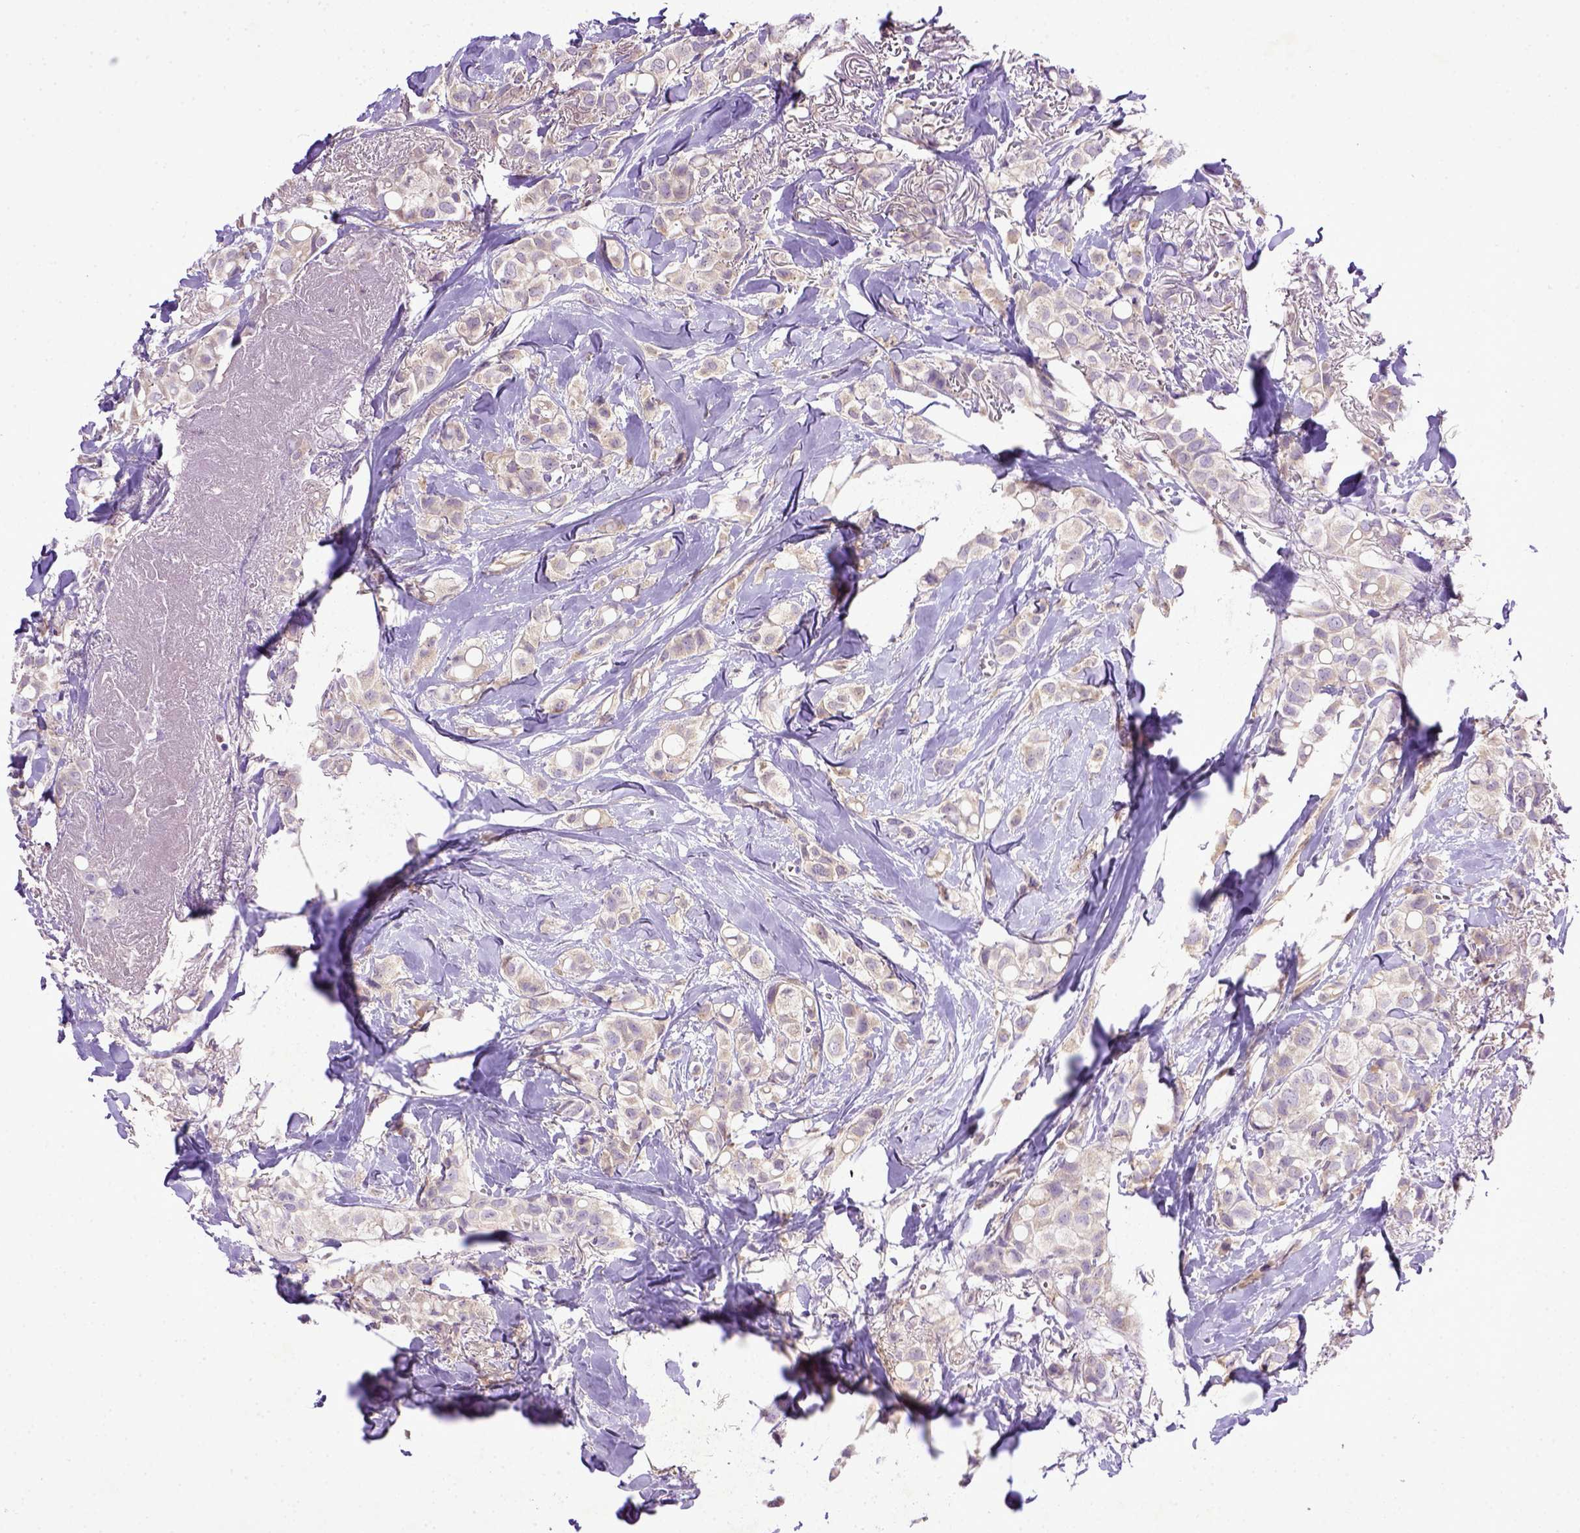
{"staining": {"intensity": "weak", "quantity": "25%-75%", "location": "cytoplasmic/membranous"}, "tissue": "breast cancer", "cell_type": "Tumor cells", "image_type": "cancer", "snomed": [{"axis": "morphology", "description": "Duct carcinoma"}, {"axis": "topography", "description": "Breast"}], "caption": "Breast cancer (intraductal carcinoma) was stained to show a protein in brown. There is low levels of weak cytoplasmic/membranous positivity in approximately 25%-75% of tumor cells. (DAB (3,3'-diaminobenzidine) = brown stain, brightfield microscopy at high magnification).", "gene": "DEPDC1B", "patient": {"sex": "female", "age": 85}}